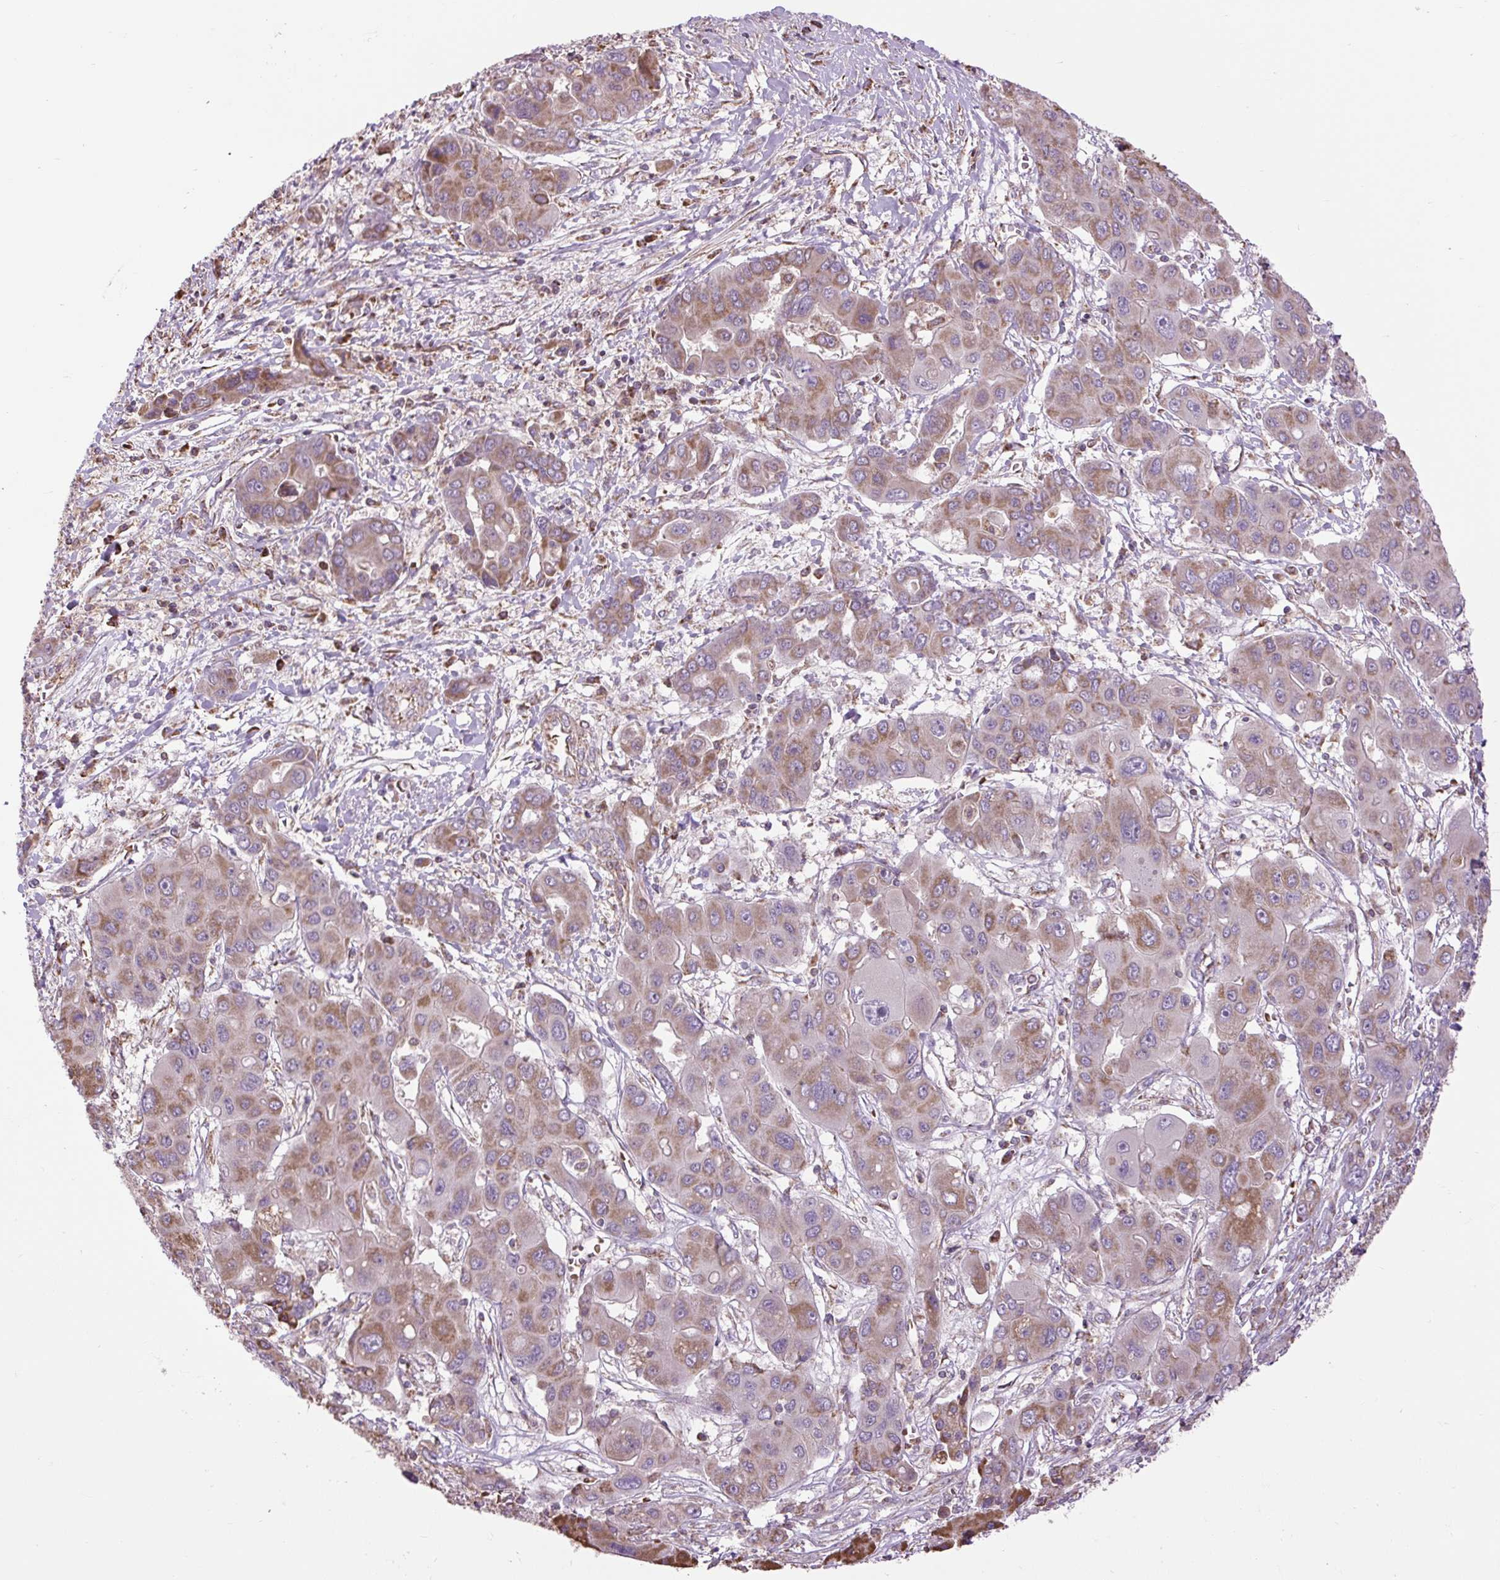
{"staining": {"intensity": "moderate", "quantity": ">75%", "location": "cytoplasmic/membranous"}, "tissue": "liver cancer", "cell_type": "Tumor cells", "image_type": "cancer", "snomed": [{"axis": "morphology", "description": "Cholangiocarcinoma"}, {"axis": "topography", "description": "Liver"}], "caption": "IHC micrograph of liver cancer (cholangiocarcinoma) stained for a protein (brown), which reveals medium levels of moderate cytoplasmic/membranous positivity in approximately >75% of tumor cells.", "gene": "PLCG1", "patient": {"sex": "male", "age": 67}}